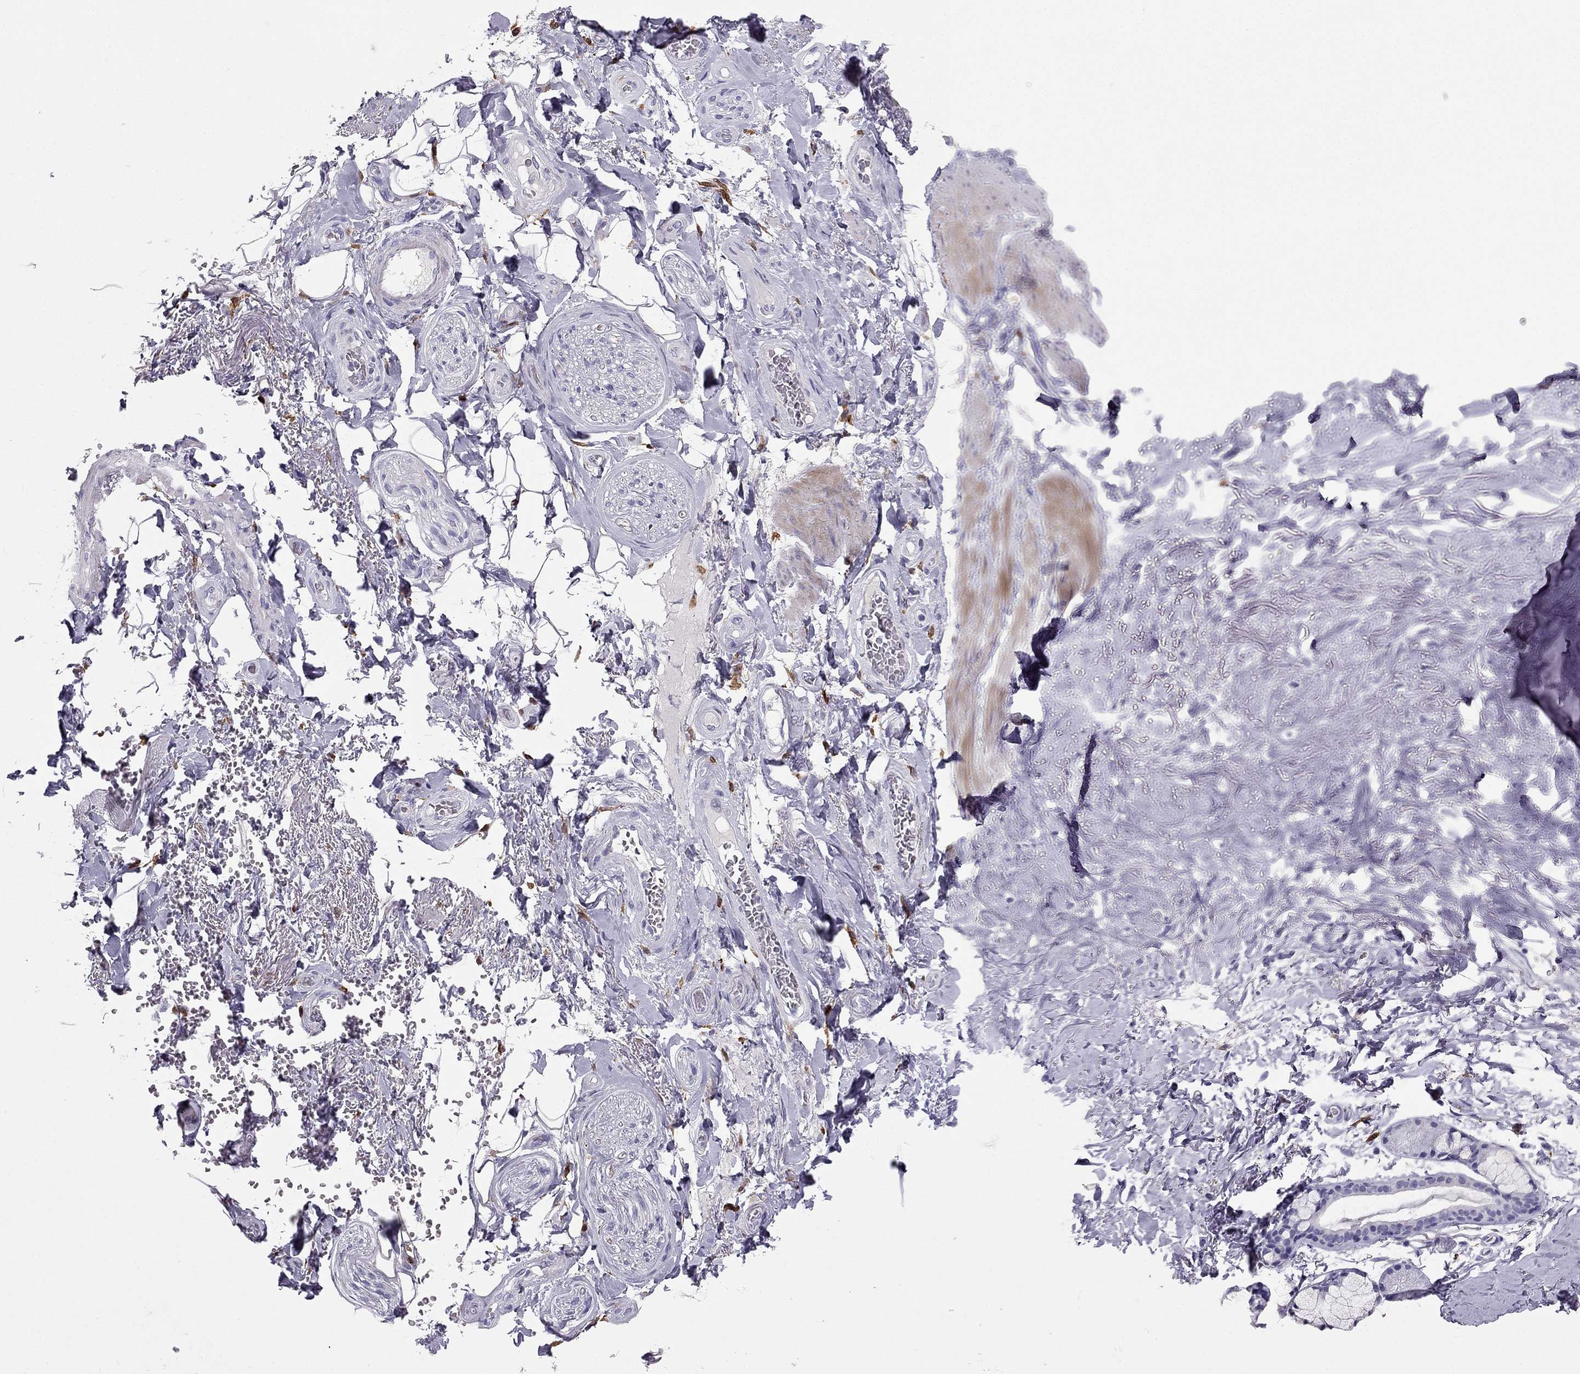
{"staining": {"intensity": "negative", "quantity": "none", "location": "none"}, "tissue": "adipose tissue", "cell_type": "Adipocytes", "image_type": "normal", "snomed": [{"axis": "morphology", "description": "Normal tissue, NOS"}, {"axis": "topography", "description": "Anal"}, {"axis": "topography", "description": "Peripheral nerve tissue"}], "caption": "There is no significant positivity in adipocytes of adipose tissue. (Brightfield microscopy of DAB (3,3'-diaminobenzidine) immunohistochemistry (IHC) at high magnification).", "gene": "LMTK3", "patient": {"sex": "male", "age": 53}}